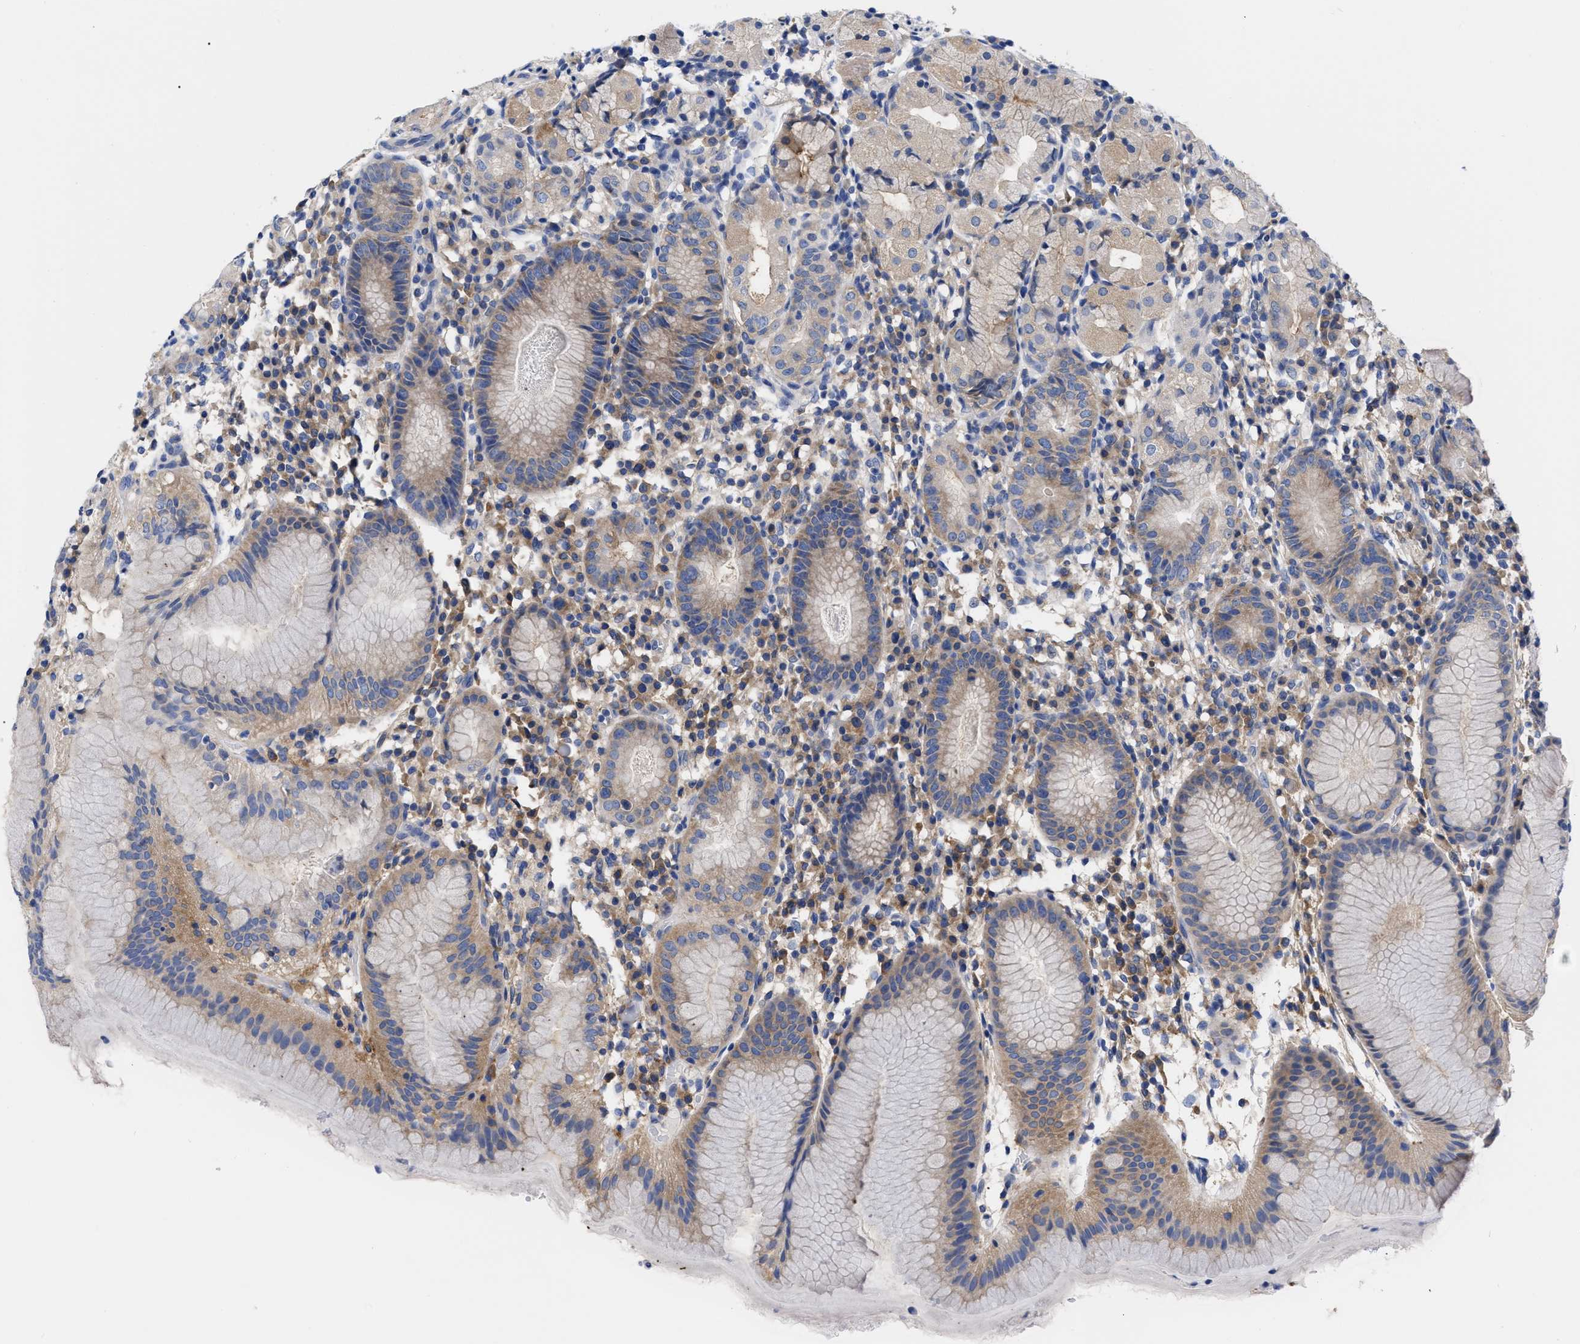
{"staining": {"intensity": "moderate", "quantity": ">75%", "location": "cytoplasmic/membranous"}, "tissue": "stomach", "cell_type": "Glandular cells", "image_type": "normal", "snomed": [{"axis": "morphology", "description": "Normal tissue, NOS"}, {"axis": "topography", "description": "Stomach"}, {"axis": "topography", "description": "Stomach, lower"}], "caption": "Unremarkable stomach demonstrates moderate cytoplasmic/membranous expression in approximately >75% of glandular cells.", "gene": "RBKS", "patient": {"sex": "female", "age": 75}}